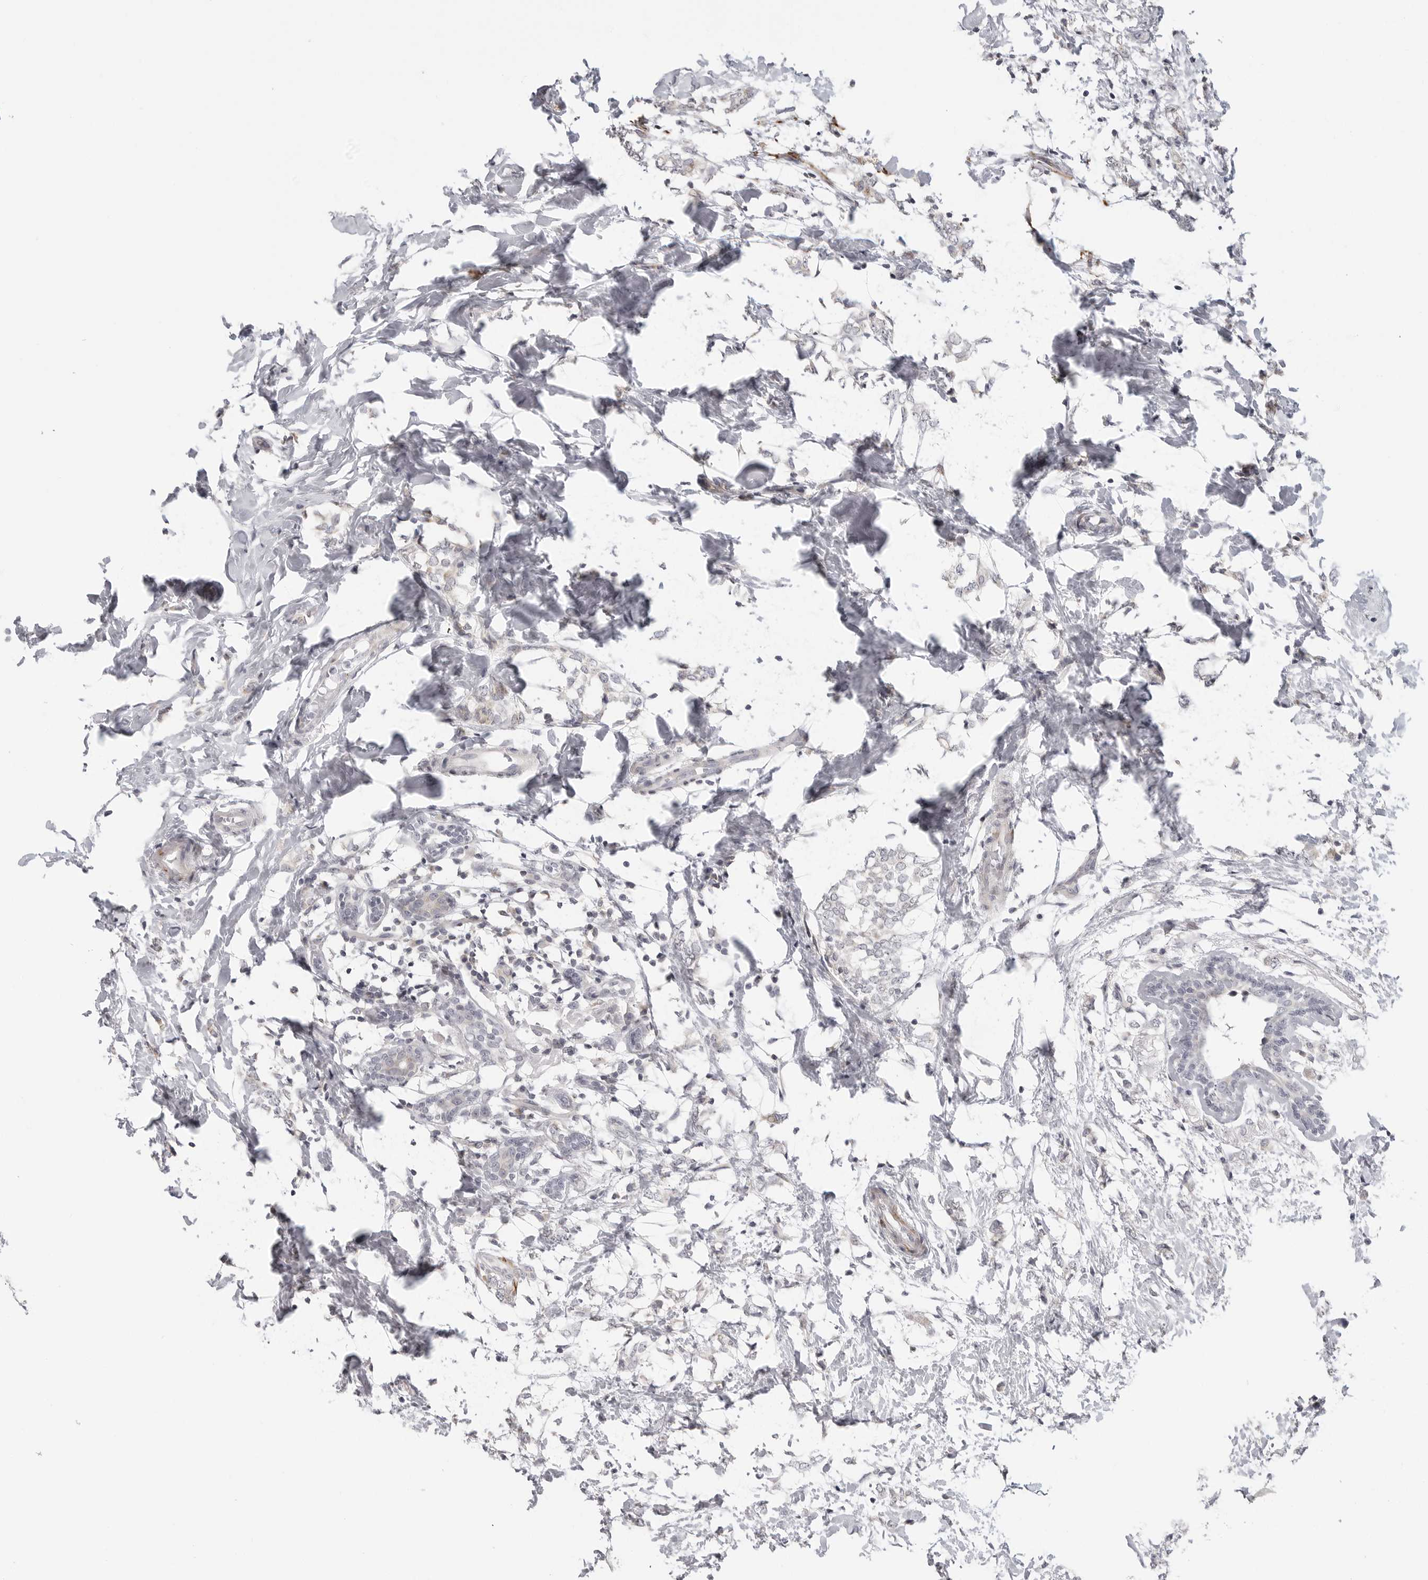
{"staining": {"intensity": "negative", "quantity": "none", "location": "none"}, "tissue": "breast cancer", "cell_type": "Tumor cells", "image_type": "cancer", "snomed": [{"axis": "morphology", "description": "Normal tissue, NOS"}, {"axis": "morphology", "description": "Lobular carcinoma"}, {"axis": "topography", "description": "Breast"}], "caption": "An immunohistochemistry (IHC) micrograph of breast lobular carcinoma is shown. There is no staining in tumor cells of breast lobular carcinoma.", "gene": "MAP7D1", "patient": {"sex": "female", "age": 47}}